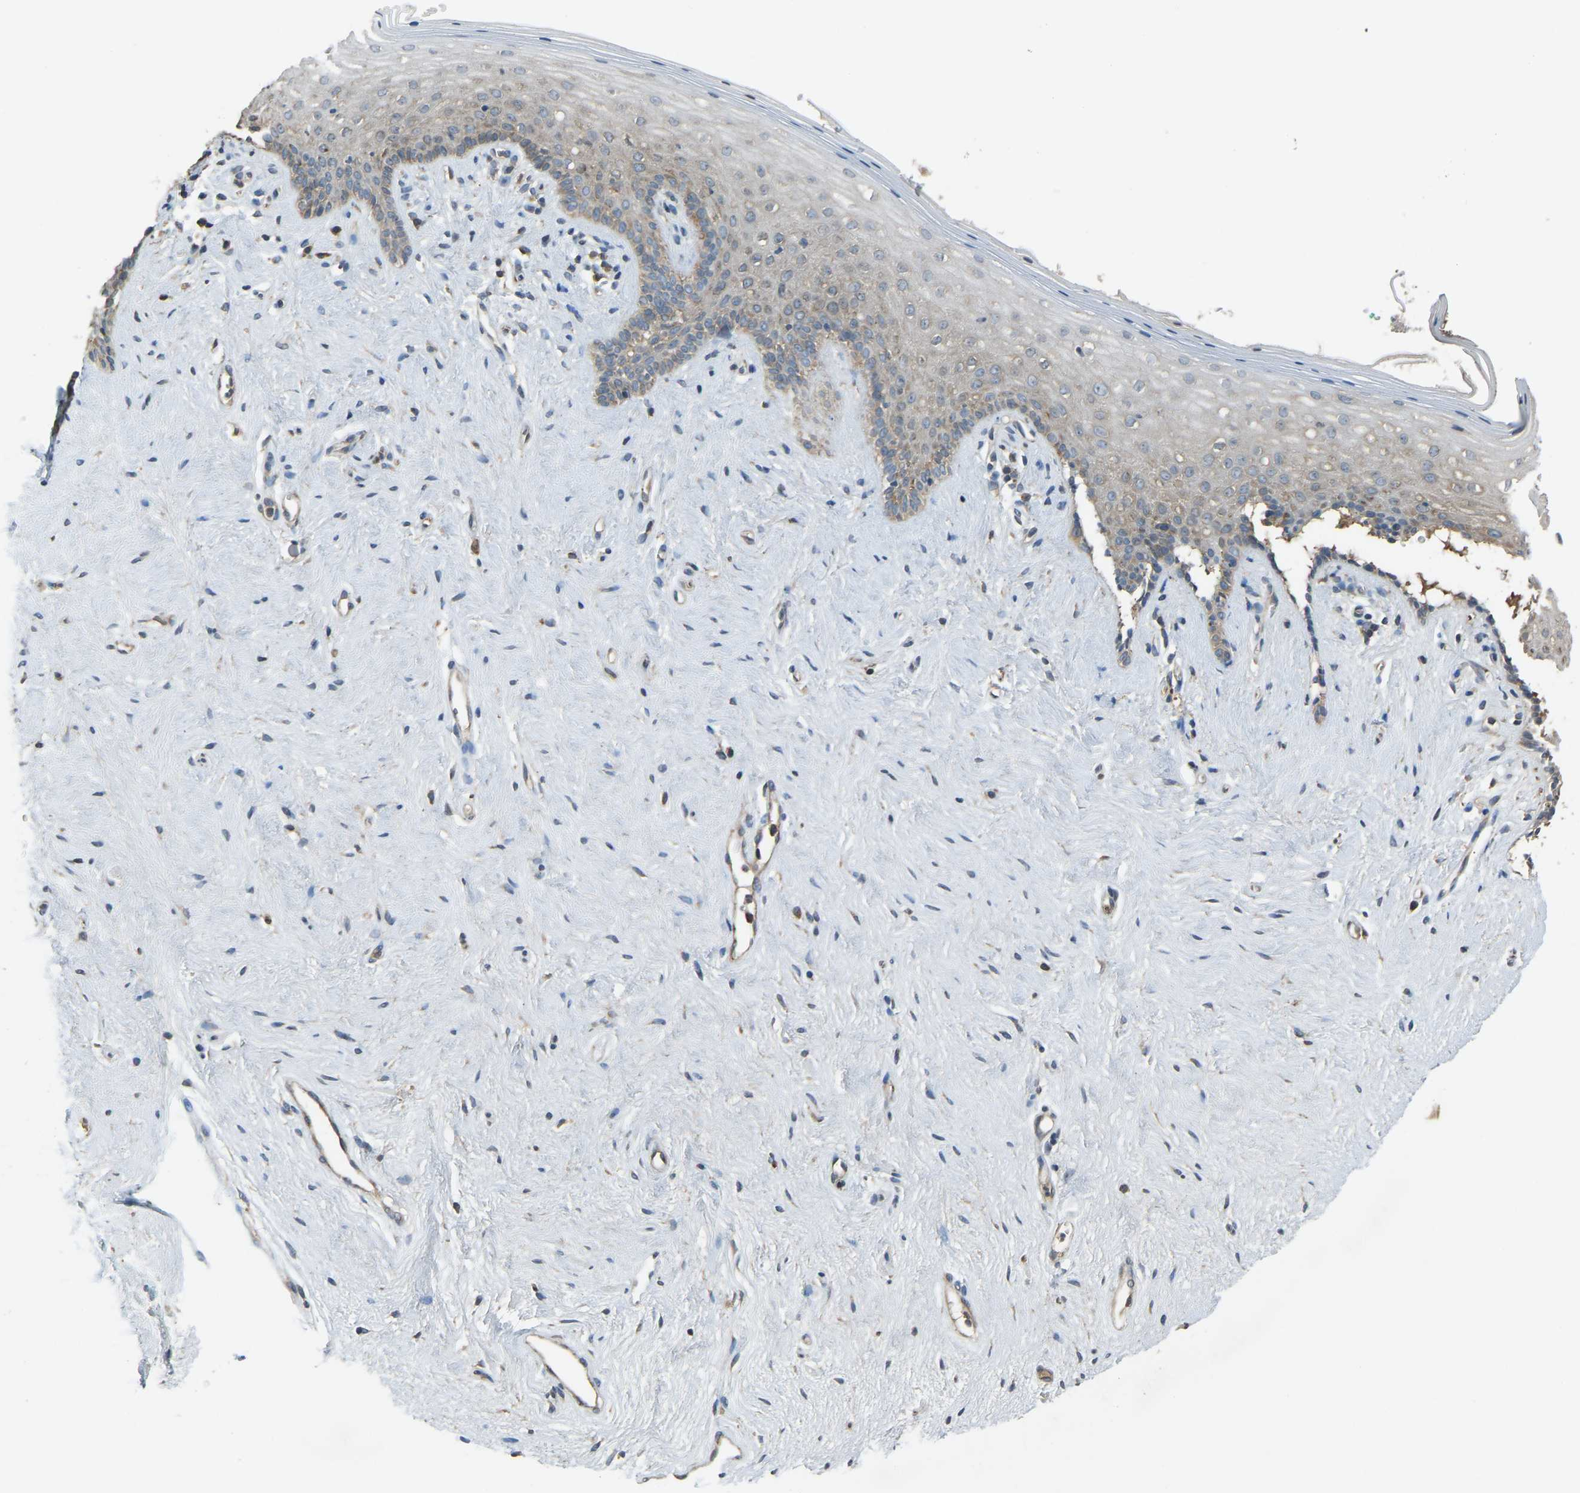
{"staining": {"intensity": "moderate", "quantity": "25%-75%", "location": "cytoplasmic/membranous"}, "tissue": "vagina", "cell_type": "Squamous epithelial cells", "image_type": "normal", "snomed": [{"axis": "morphology", "description": "Normal tissue, NOS"}, {"axis": "topography", "description": "Vagina"}], "caption": "Immunohistochemical staining of benign human vagina demonstrates medium levels of moderate cytoplasmic/membranous staining in approximately 25%-75% of squamous epithelial cells. (Brightfield microscopy of DAB IHC at high magnification).", "gene": "AIMP1", "patient": {"sex": "female", "age": 44}}